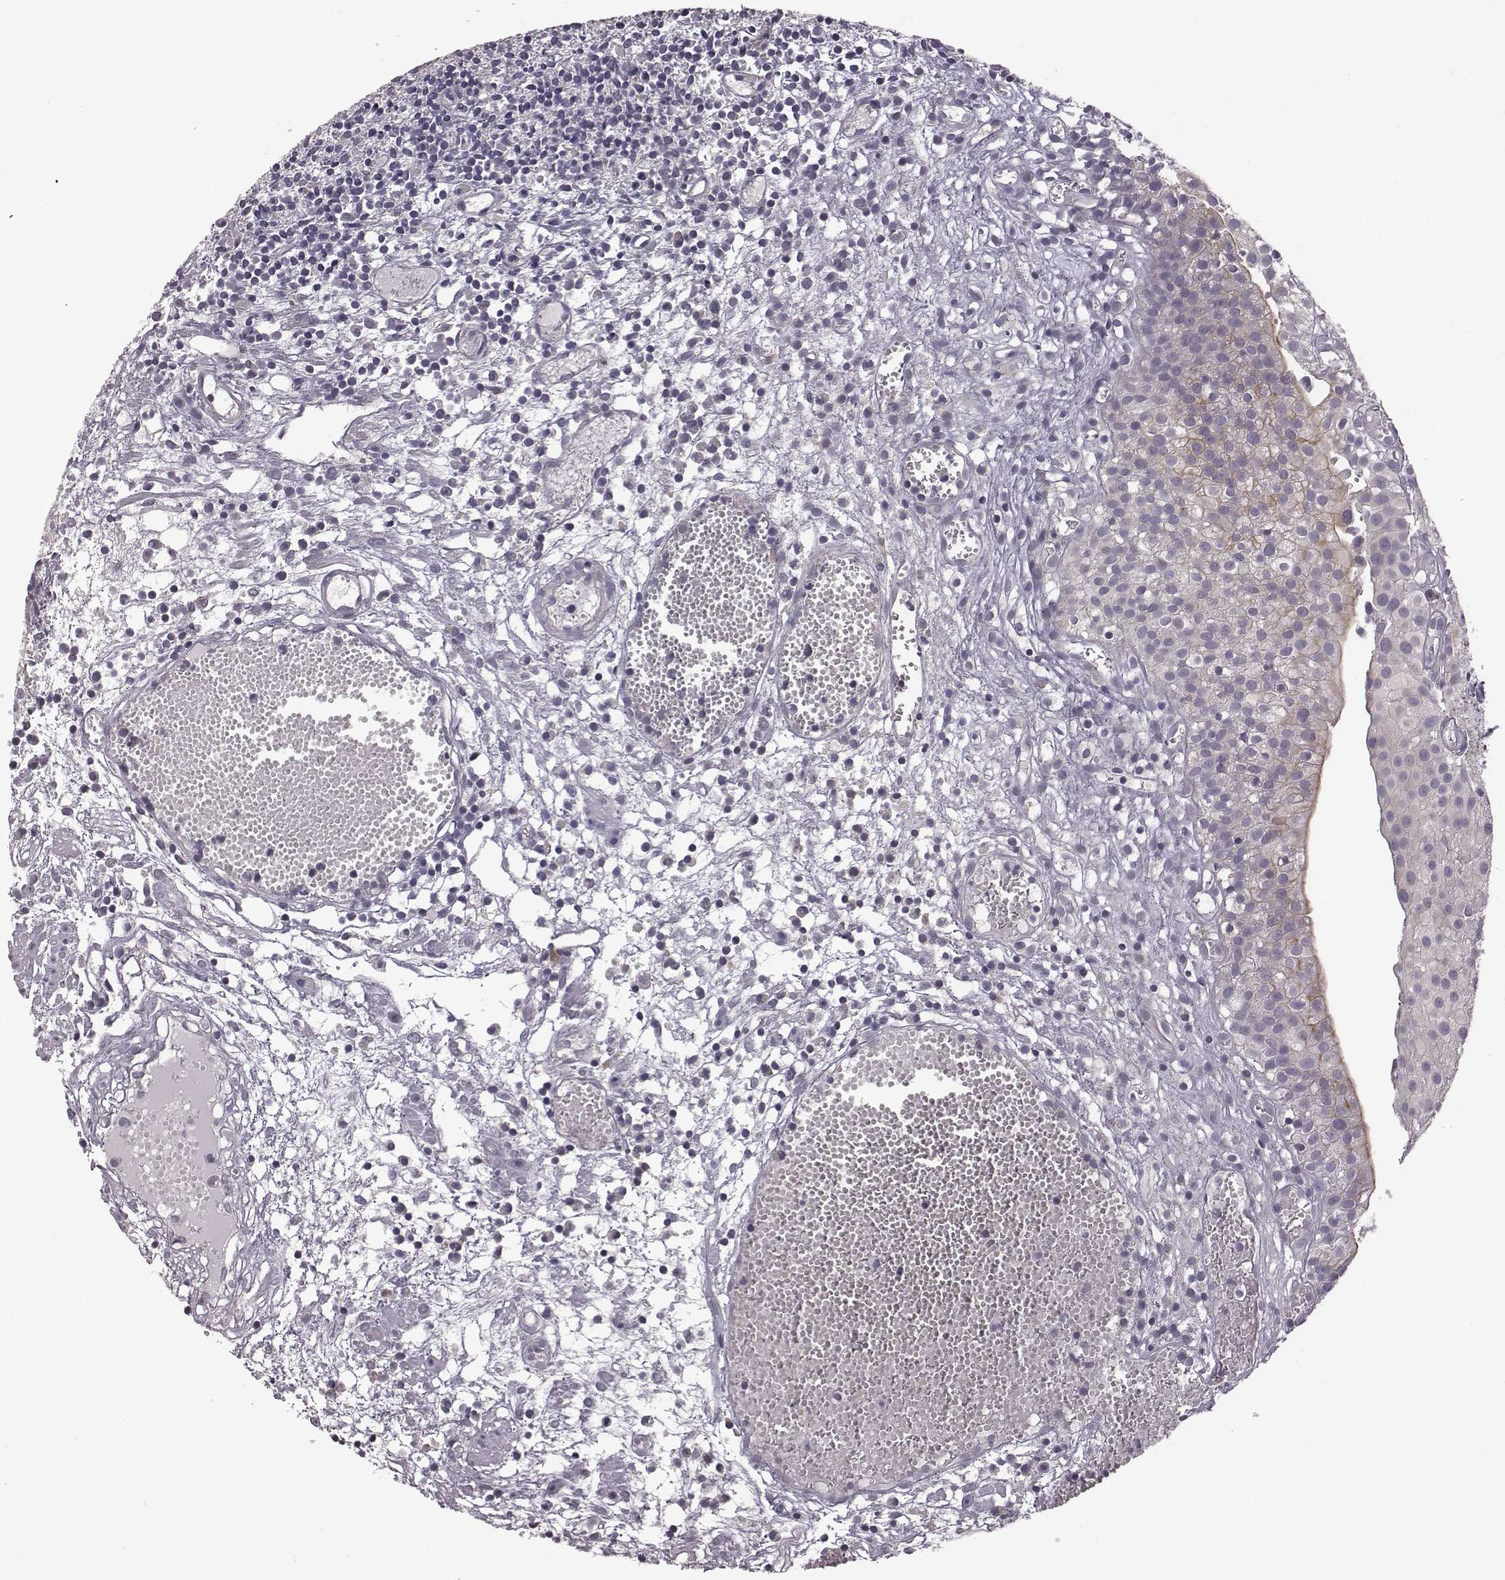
{"staining": {"intensity": "negative", "quantity": "none", "location": "none"}, "tissue": "urothelial cancer", "cell_type": "Tumor cells", "image_type": "cancer", "snomed": [{"axis": "morphology", "description": "Urothelial carcinoma, Low grade"}, {"axis": "topography", "description": "Urinary bladder"}], "caption": "Immunohistochemistry micrograph of neoplastic tissue: human low-grade urothelial carcinoma stained with DAB demonstrates no significant protein staining in tumor cells. Nuclei are stained in blue.", "gene": "BICDL1", "patient": {"sex": "male", "age": 79}}